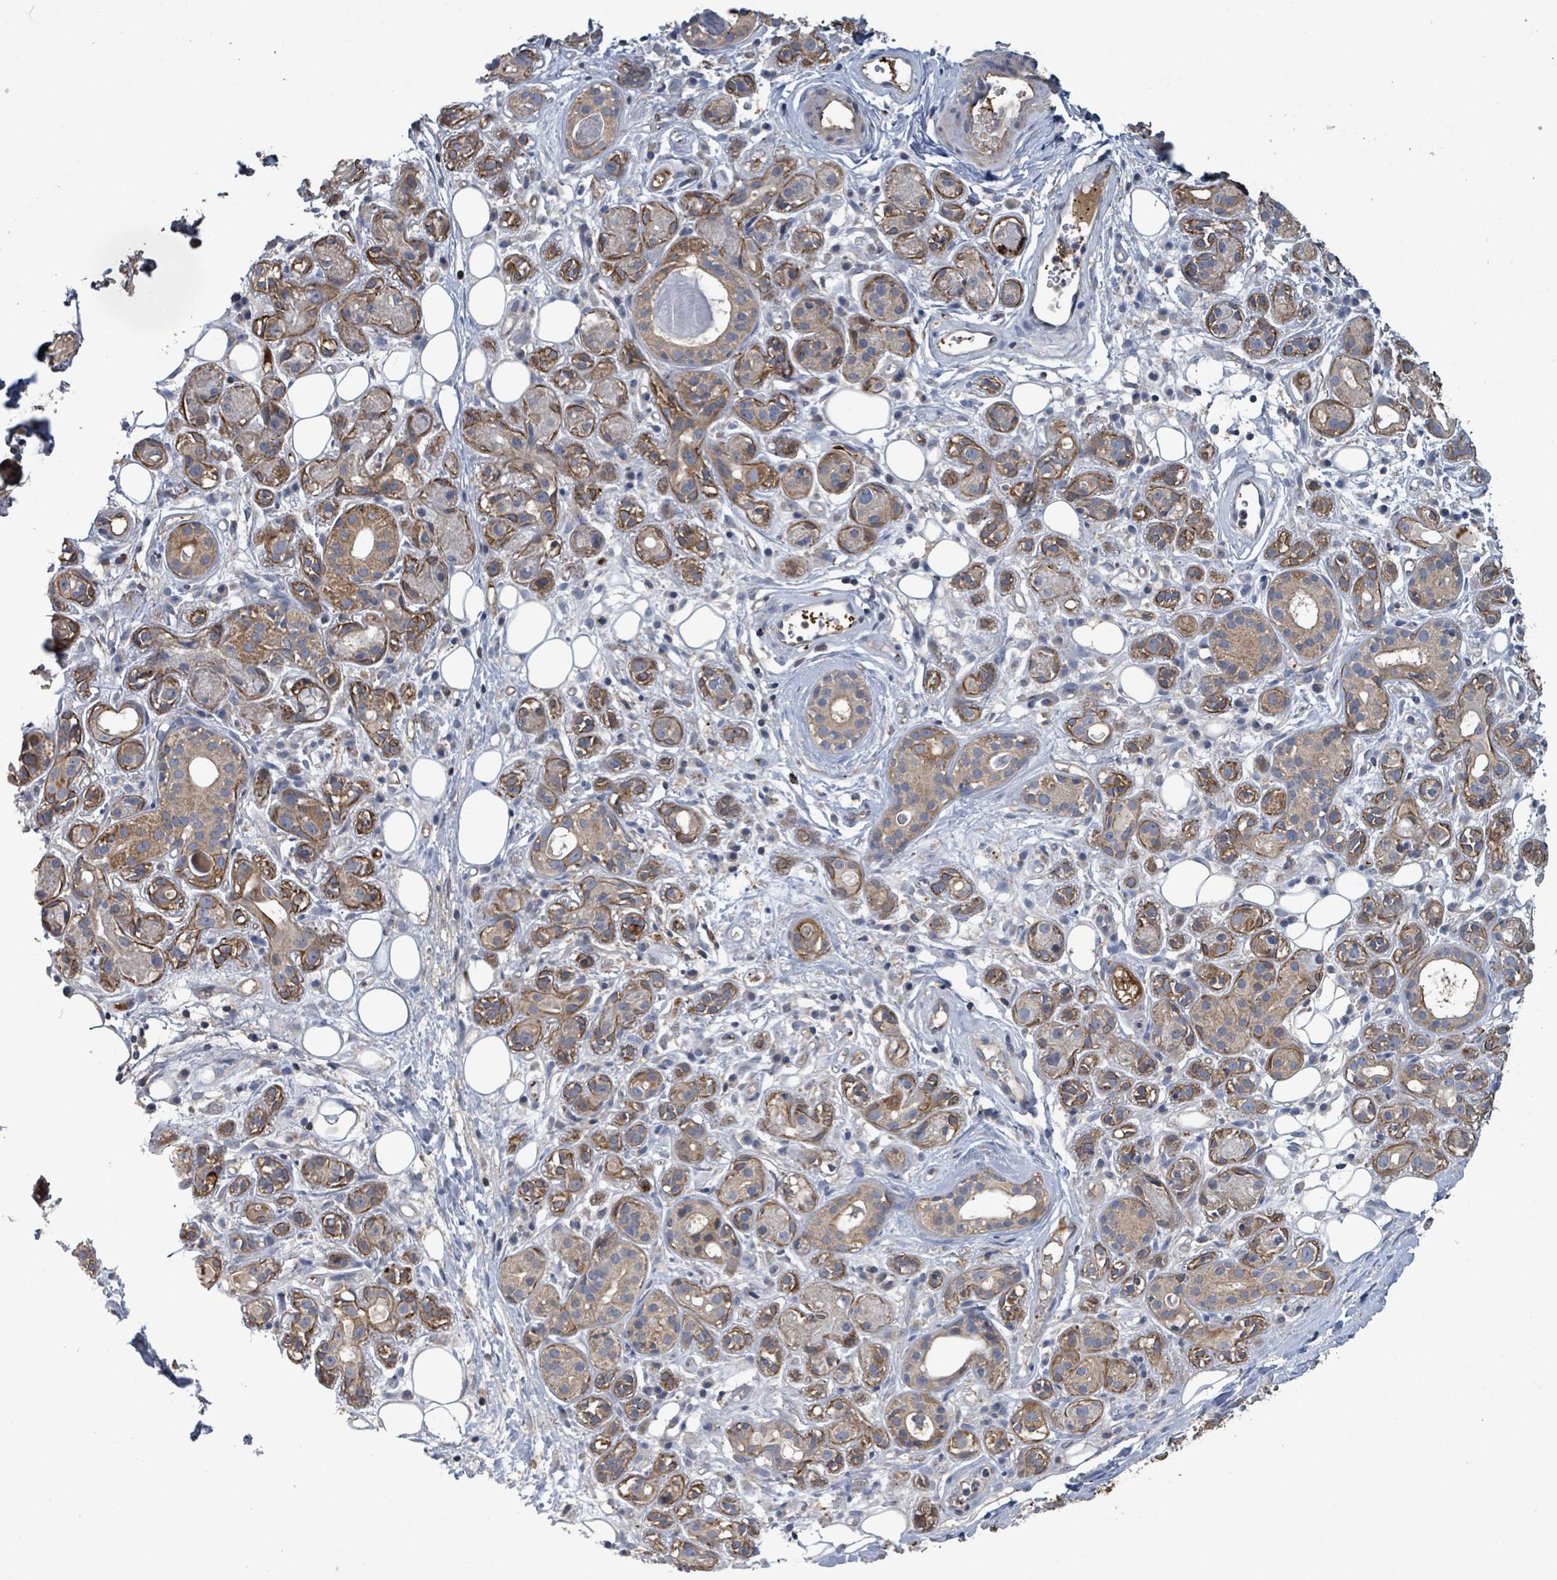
{"staining": {"intensity": "moderate", "quantity": ">75%", "location": "cytoplasmic/membranous"}, "tissue": "salivary gland", "cell_type": "Glandular cells", "image_type": "normal", "snomed": [{"axis": "morphology", "description": "Normal tissue, NOS"}, {"axis": "topography", "description": "Salivary gland"}], "caption": "Salivary gland stained with DAB IHC shows medium levels of moderate cytoplasmic/membranous expression in about >75% of glandular cells.", "gene": "PLAAT1", "patient": {"sex": "male", "age": 54}}